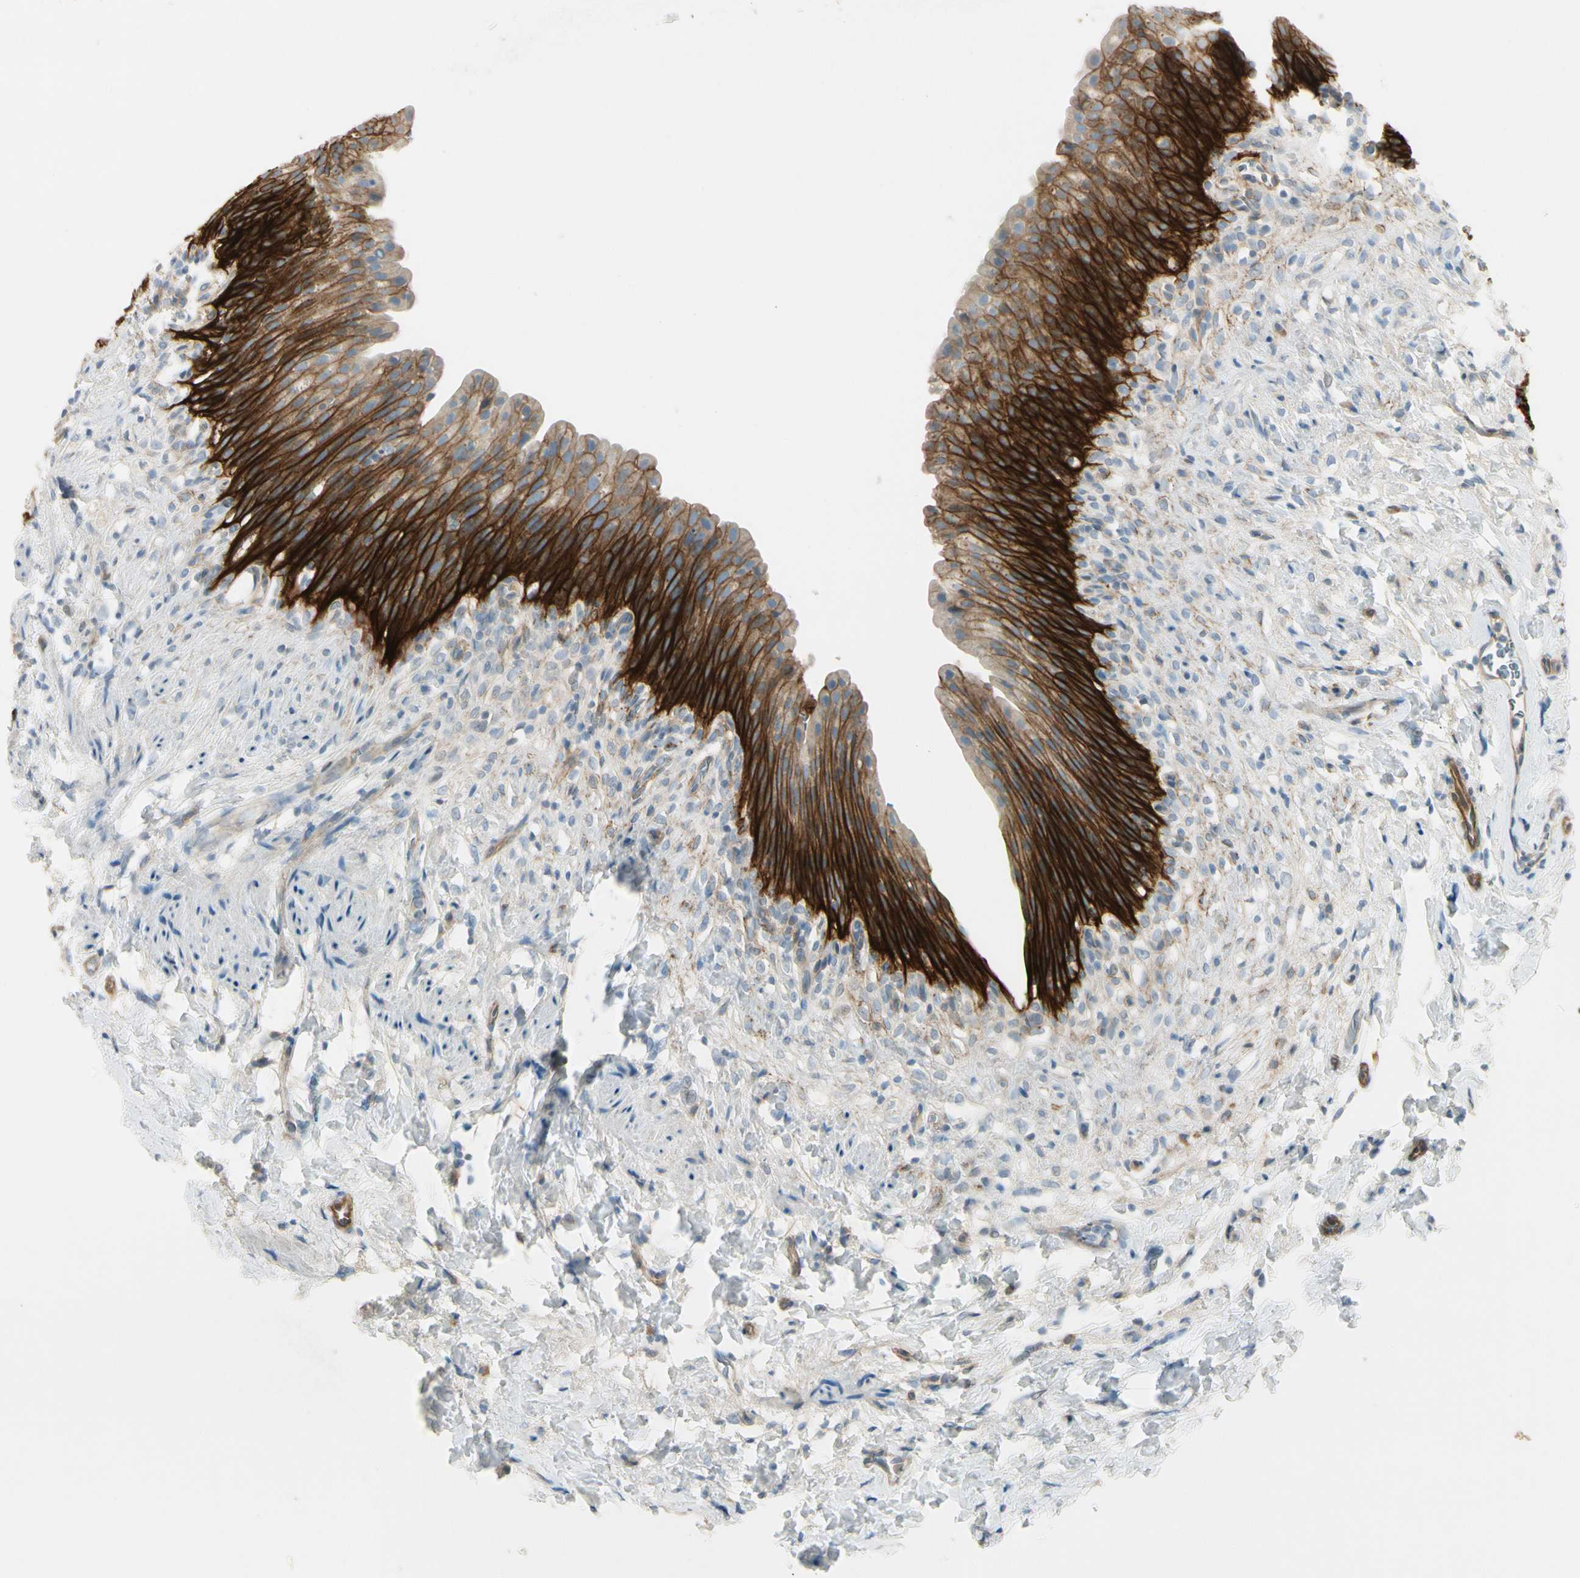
{"staining": {"intensity": "strong", "quantity": ">75%", "location": "cytoplasmic/membranous"}, "tissue": "urinary bladder", "cell_type": "Urothelial cells", "image_type": "normal", "snomed": [{"axis": "morphology", "description": "Normal tissue, NOS"}, {"axis": "topography", "description": "Urinary bladder"}], "caption": "DAB (3,3'-diaminobenzidine) immunohistochemical staining of benign human urinary bladder demonstrates strong cytoplasmic/membranous protein expression in approximately >75% of urothelial cells. The protein is shown in brown color, while the nuclei are stained blue.", "gene": "ITGA3", "patient": {"sex": "female", "age": 79}}